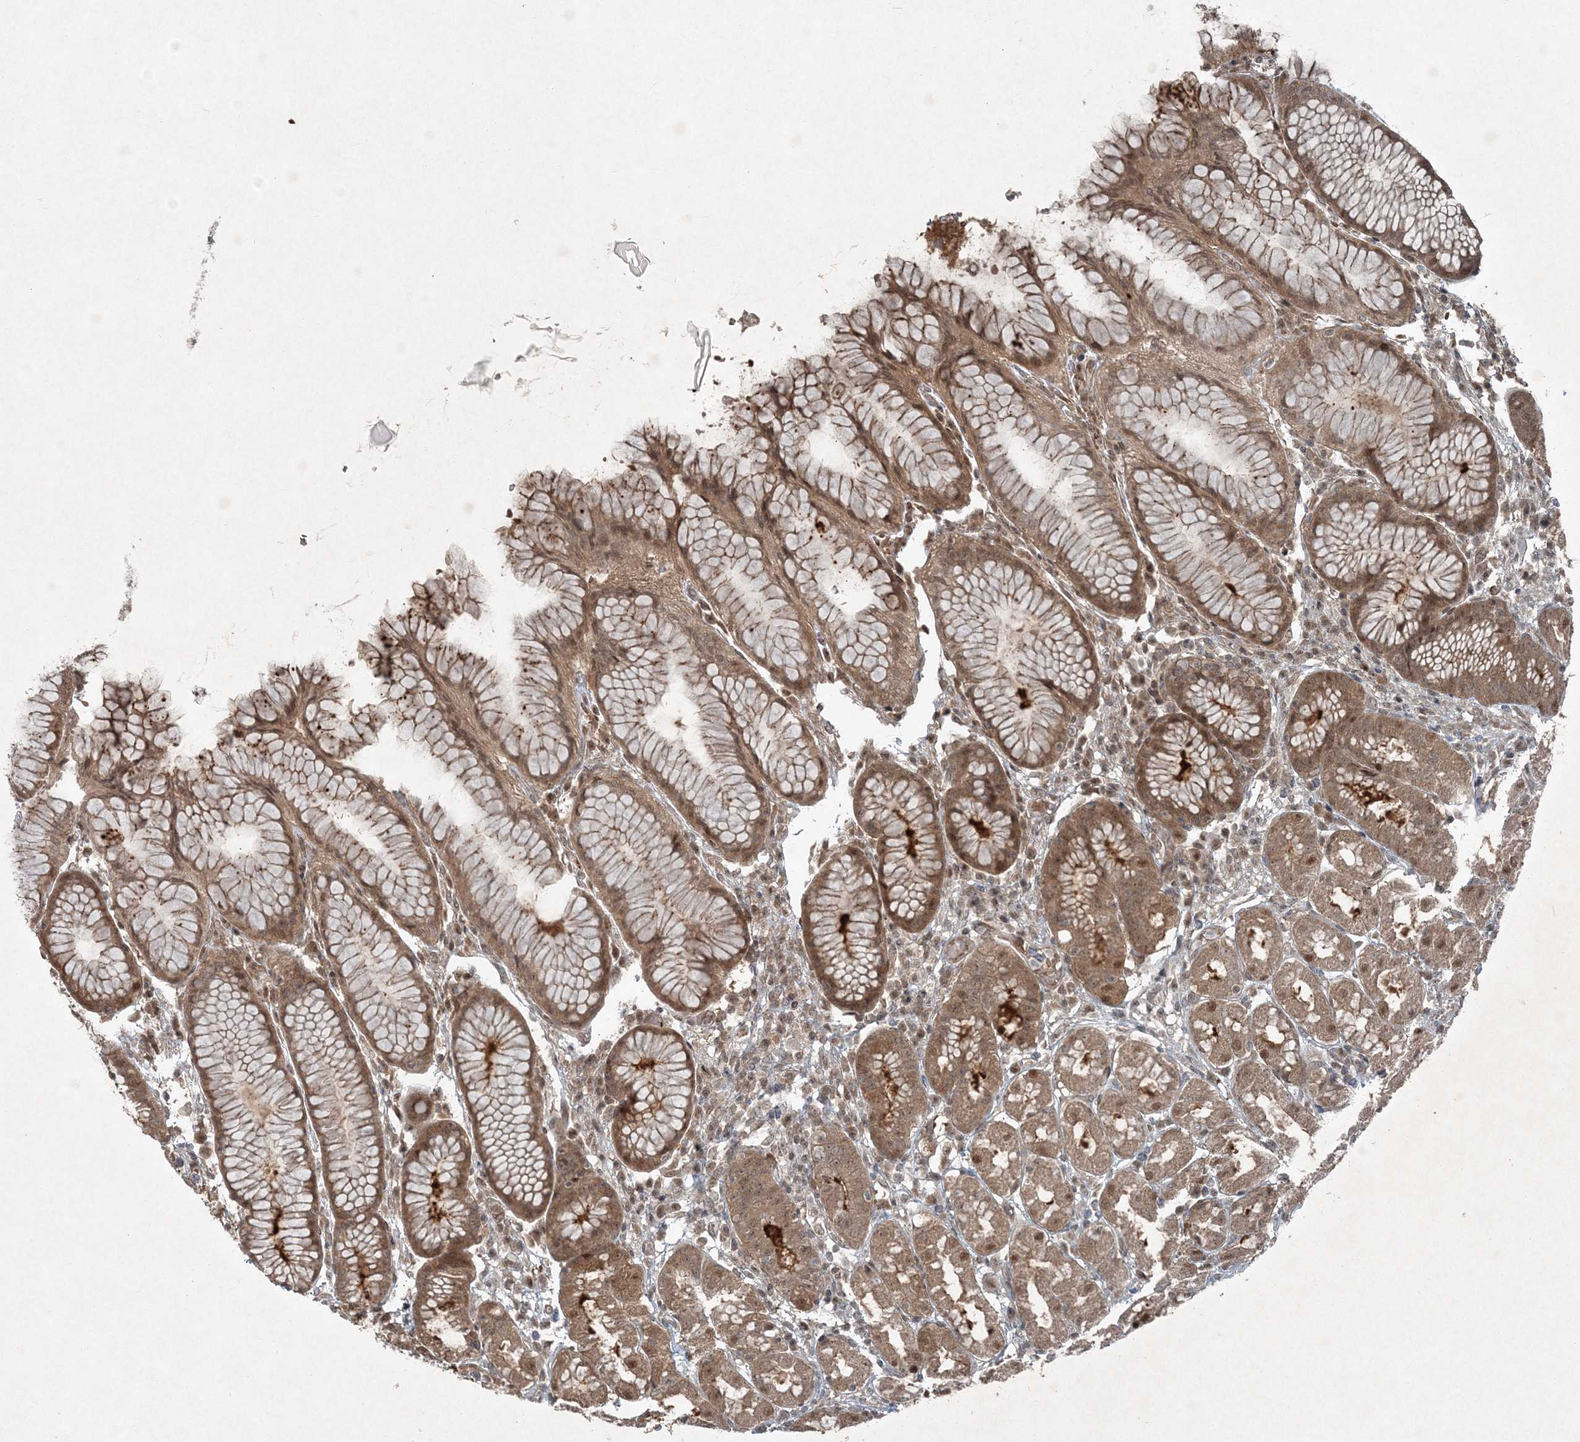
{"staining": {"intensity": "moderate", "quantity": ">75%", "location": "cytoplasmic/membranous,nuclear"}, "tissue": "stomach", "cell_type": "Glandular cells", "image_type": "normal", "snomed": [{"axis": "morphology", "description": "Normal tissue, NOS"}, {"axis": "topography", "description": "Stomach, lower"}], "caption": "Glandular cells show moderate cytoplasmic/membranous,nuclear positivity in approximately >75% of cells in normal stomach.", "gene": "FBXL17", "patient": {"sex": "female", "age": 56}}